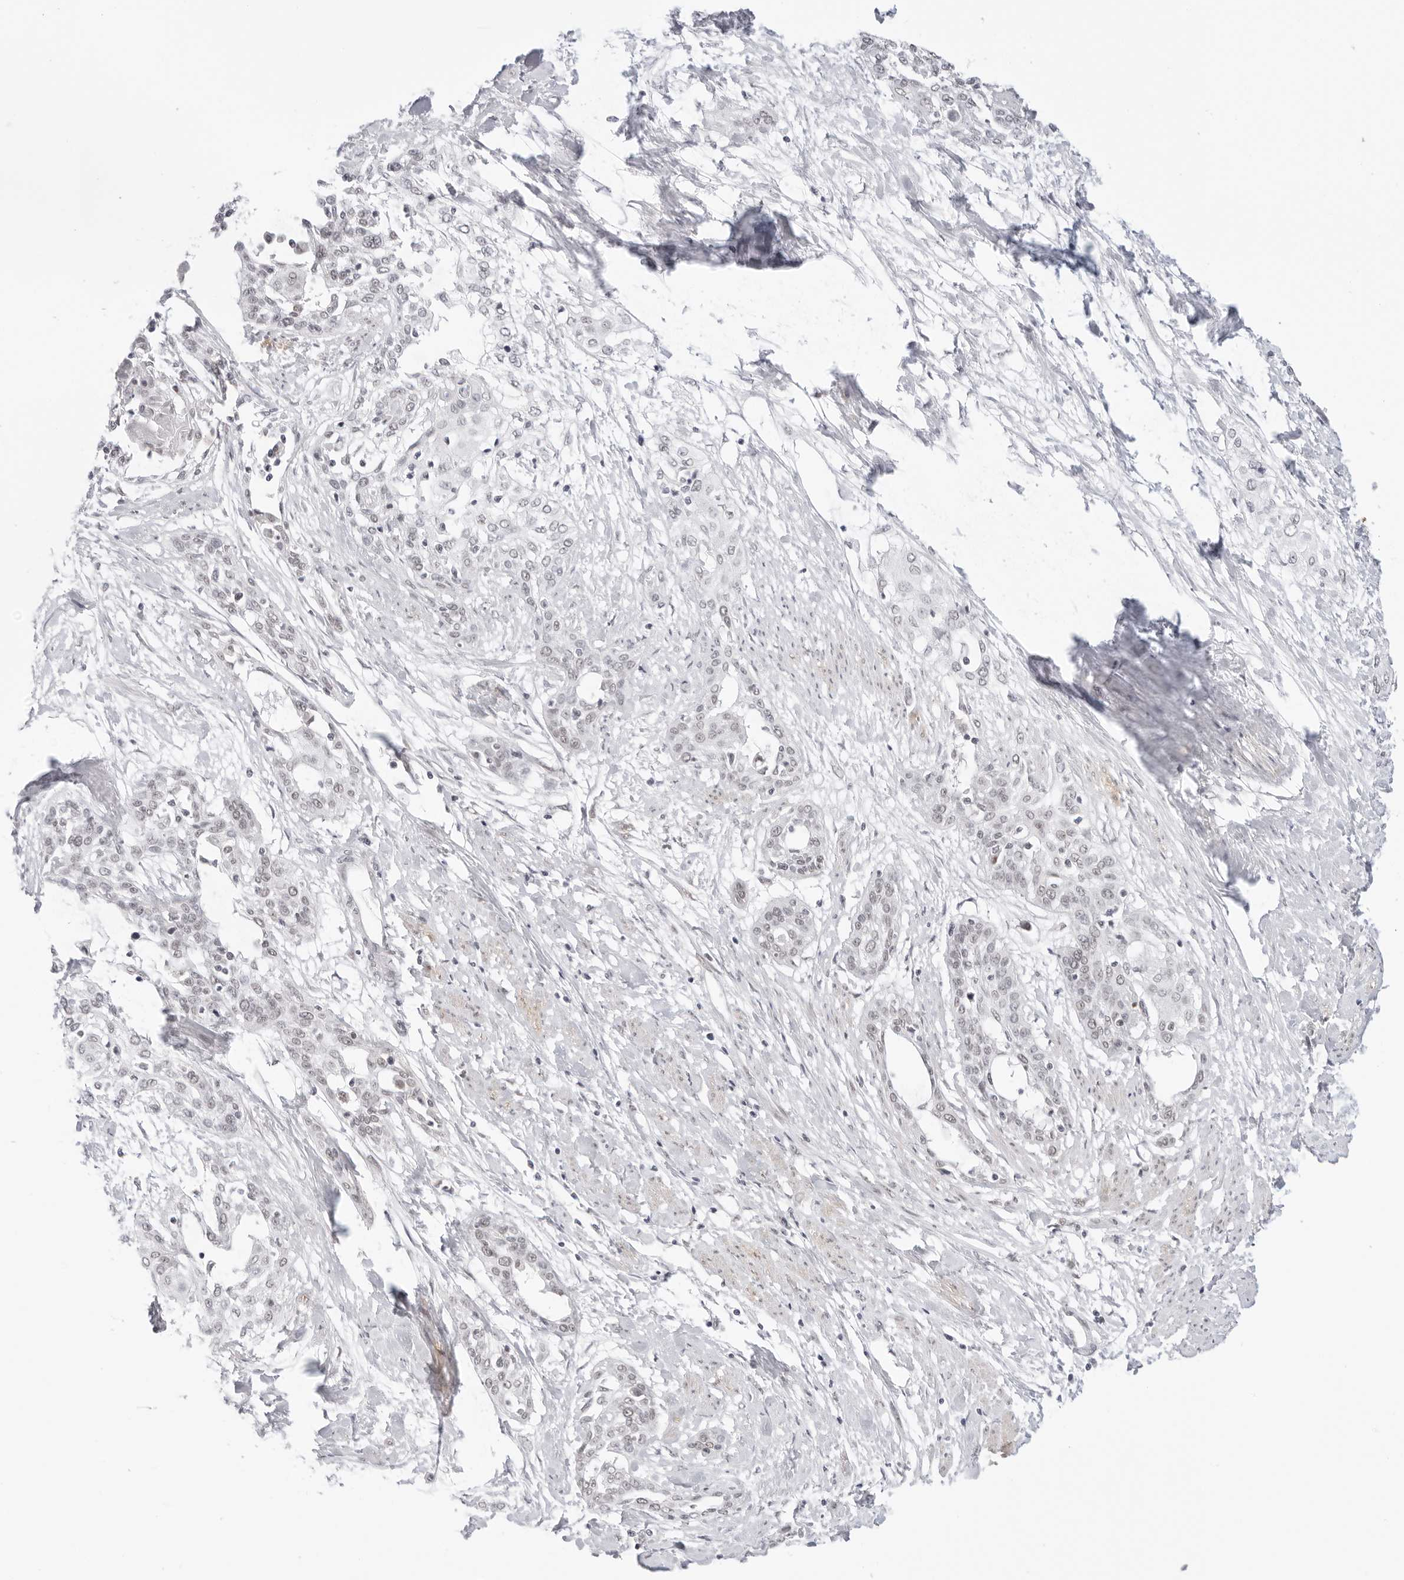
{"staining": {"intensity": "negative", "quantity": "none", "location": "none"}, "tissue": "cervical cancer", "cell_type": "Tumor cells", "image_type": "cancer", "snomed": [{"axis": "morphology", "description": "Squamous cell carcinoma, NOS"}, {"axis": "topography", "description": "Cervix"}], "caption": "This is an immunohistochemistry (IHC) image of human squamous cell carcinoma (cervical). There is no staining in tumor cells.", "gene": "TCIM", "patient": {"sex": "female", "age": 57}}